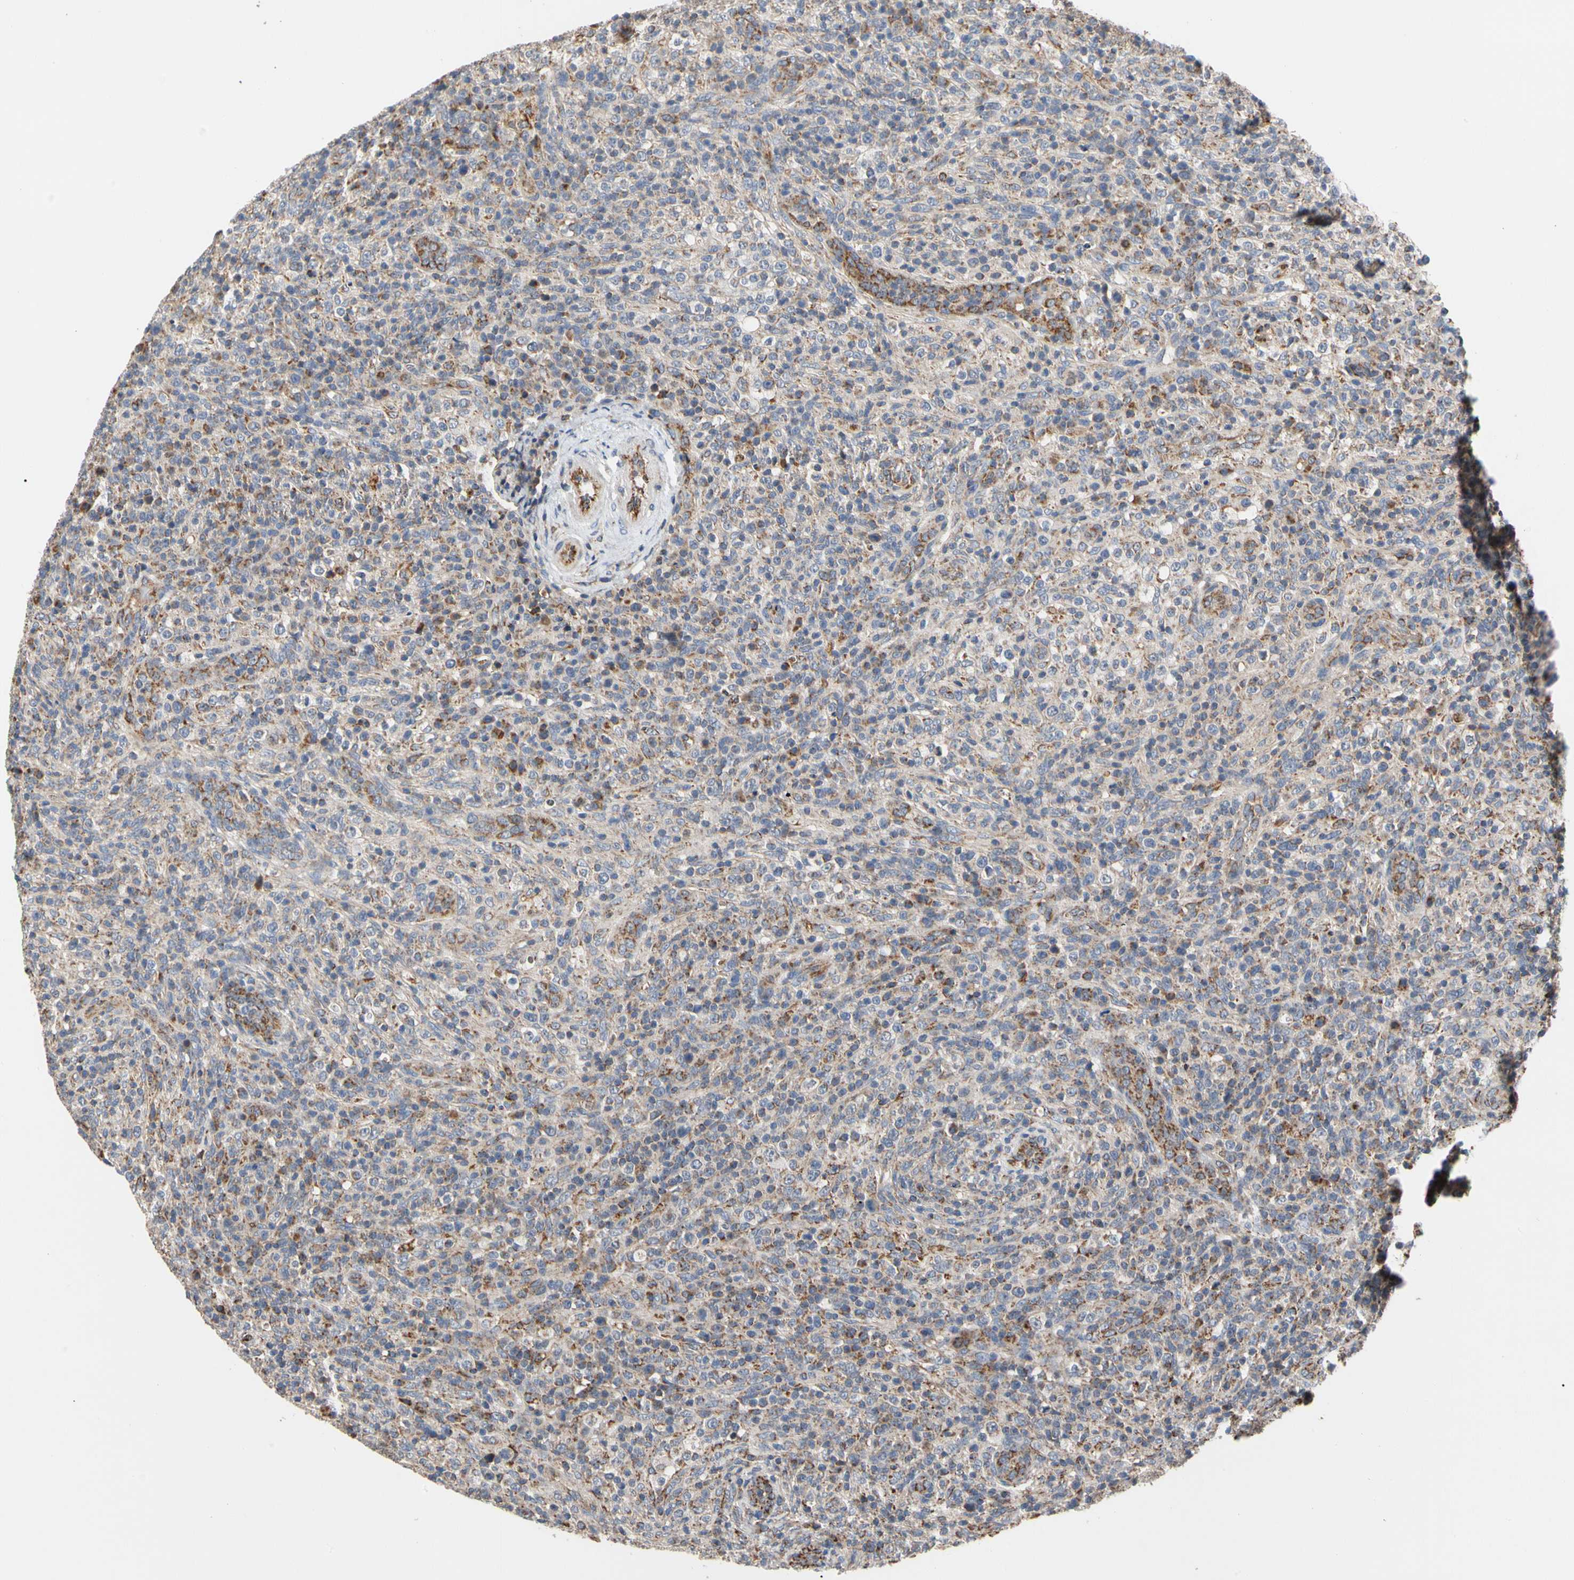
{"staining": {"intensity": "moderate", "quantity": "25%-75%", "location": "cytoplasmic/membranous"}, "tissue": "lymphoma", "cell_type": "Tumor cells", "image_type": "cancer", "snomed": [{"axis": "morphology", "description": "Malignant lymphoma, non-Hodgkin's type, High grade"}, {"axis": "topography", "description": "Lymph node"}], "caption": "Approximately 25%-75% of tumor cells in lymphoma reveal moderate cytoplasmic/membranous protein staining as visualized by brown immunohistochemical staining.", "gene": "GPD2", "patient": {"sex": "female", "age": 76}}